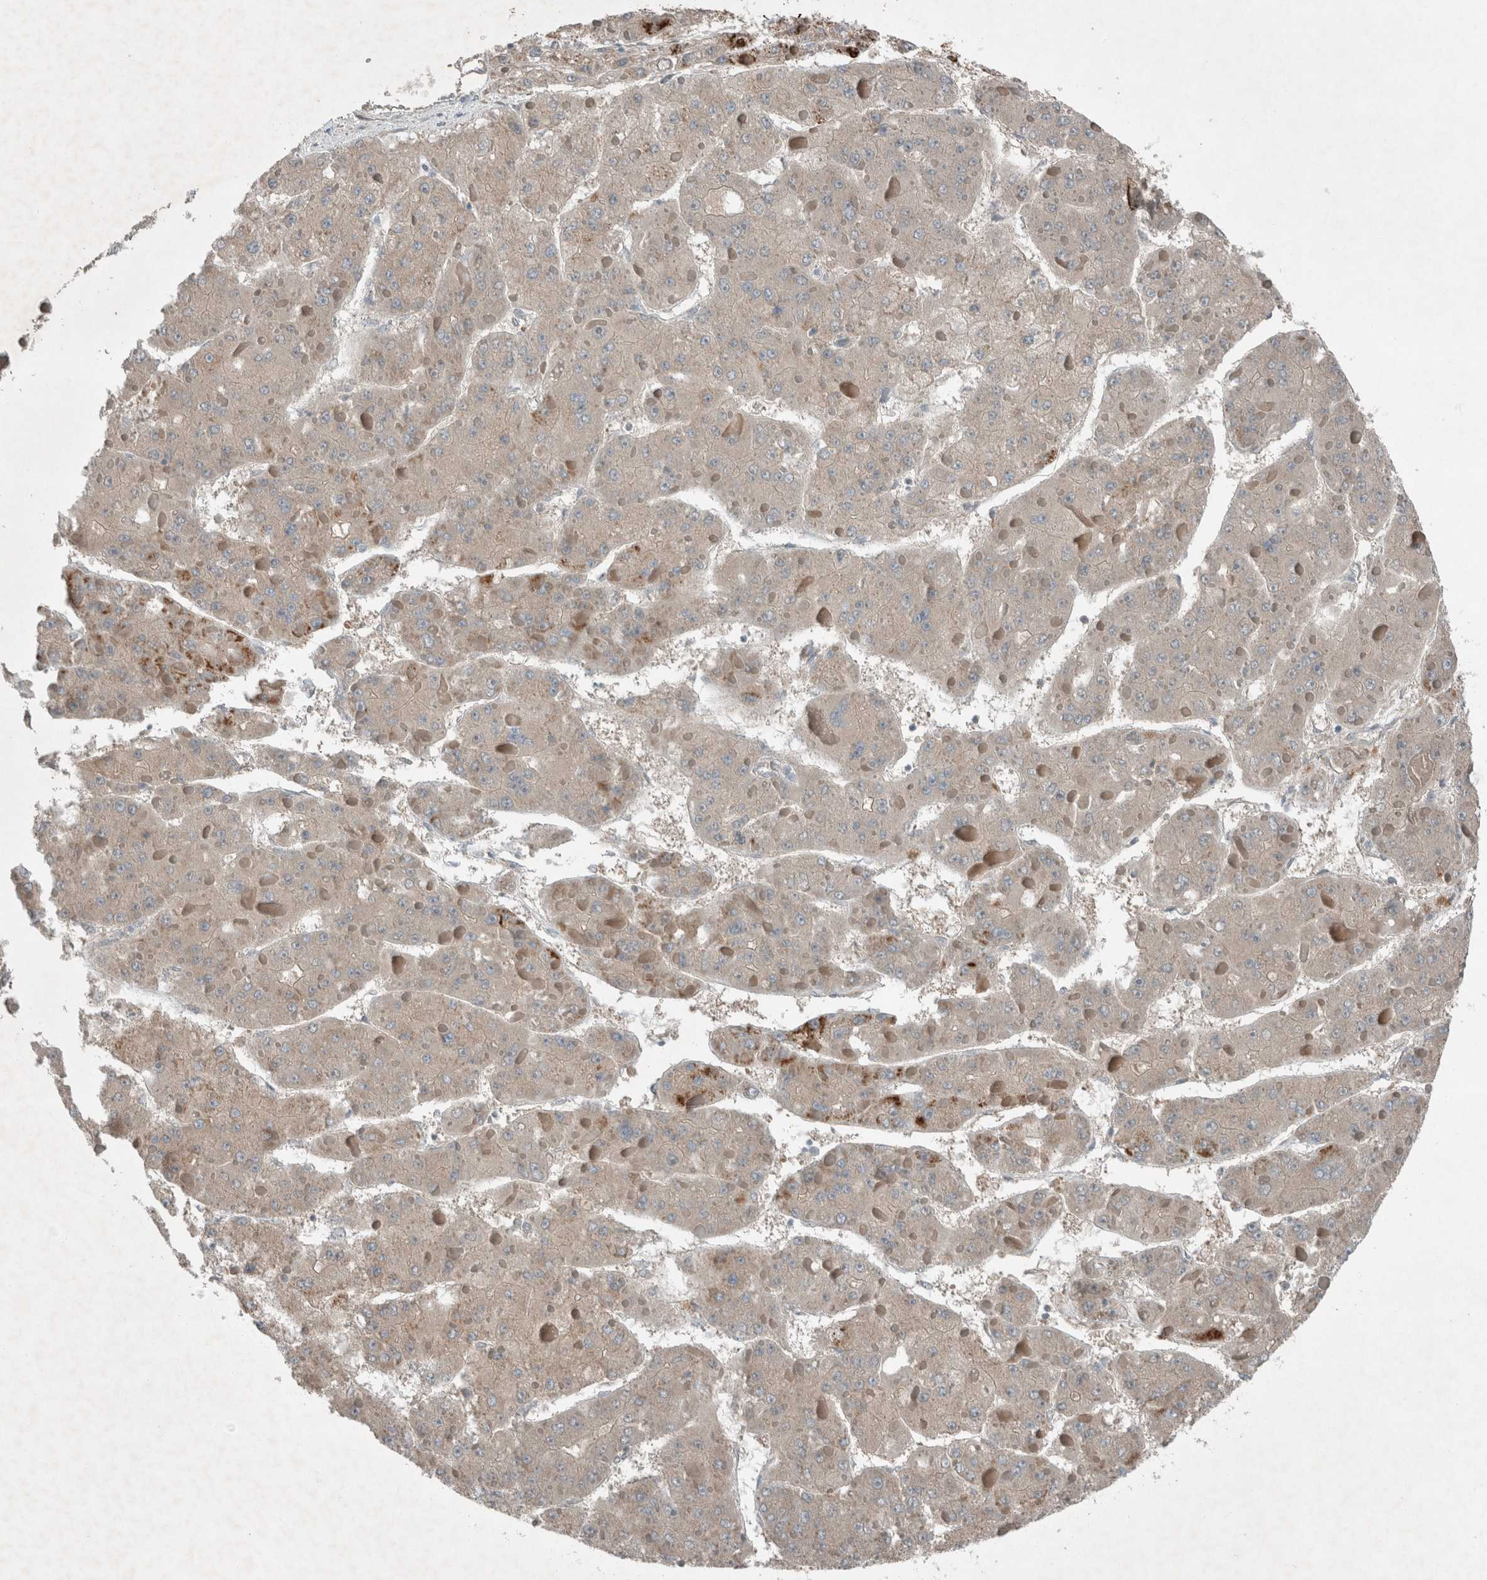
{"staining": {"intensity": "negative", "quantity": "none", "location": "none"}, "tissue": "liver cancer", "cell_type": "Tumor cells", "image_type": "cancer", "snomed": [{"axis": "morphology", "description": "Carcinoma, Hepatocellular, NOS"}, {"axis": "topography", "description": "Liver"}], "caption": "This is an immunohistochemistry (IHC) photomicrograph of liver cancer. There is no staining in tumor cells.", "gene": "RALGDS", "patient": {"sex": "female", "age": 73}}